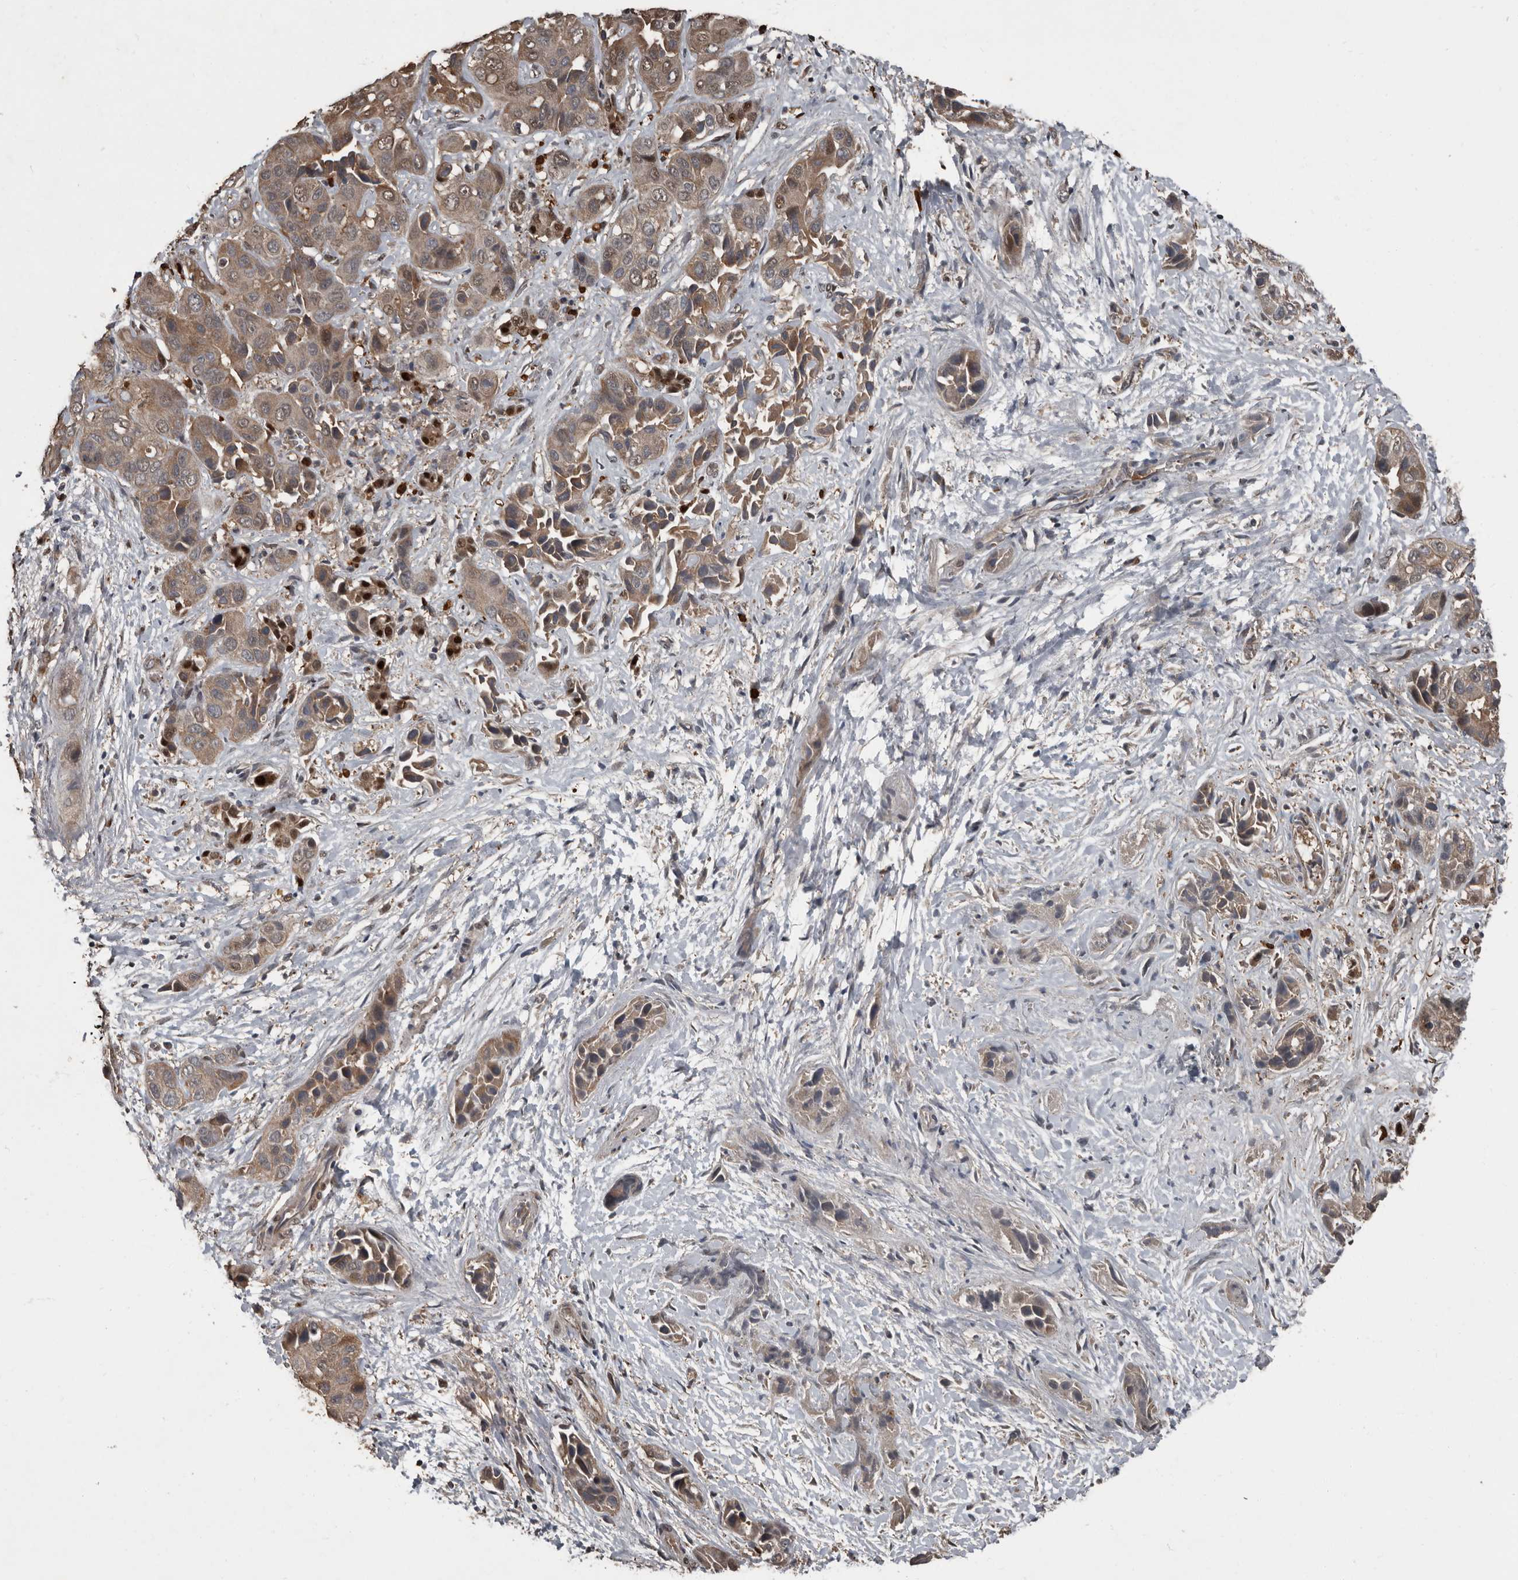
{"staining": {"intensity": "moderate", "quantity": ">75%", "location": "cytoplasmic/membranous,nuclear"}, "tissue": "liver cancer", "cell_type": "Tumor cells", "image_type": "cancer", "snomed": [{"axis": "morphology", "description": "Cholangiocarcinoma"}, {"axis": "topography", "description": "Liver"}], "caption": "There is medium levels of moderate cytoplasmic/membranous and nuclear staining in tumor cells of liver cancer (cholangiocarcinoma), as demonstrated by immunohistochemical staining (brown color).", "gene": "FSBP", "patient": {"sex": "female", "age": 52}}